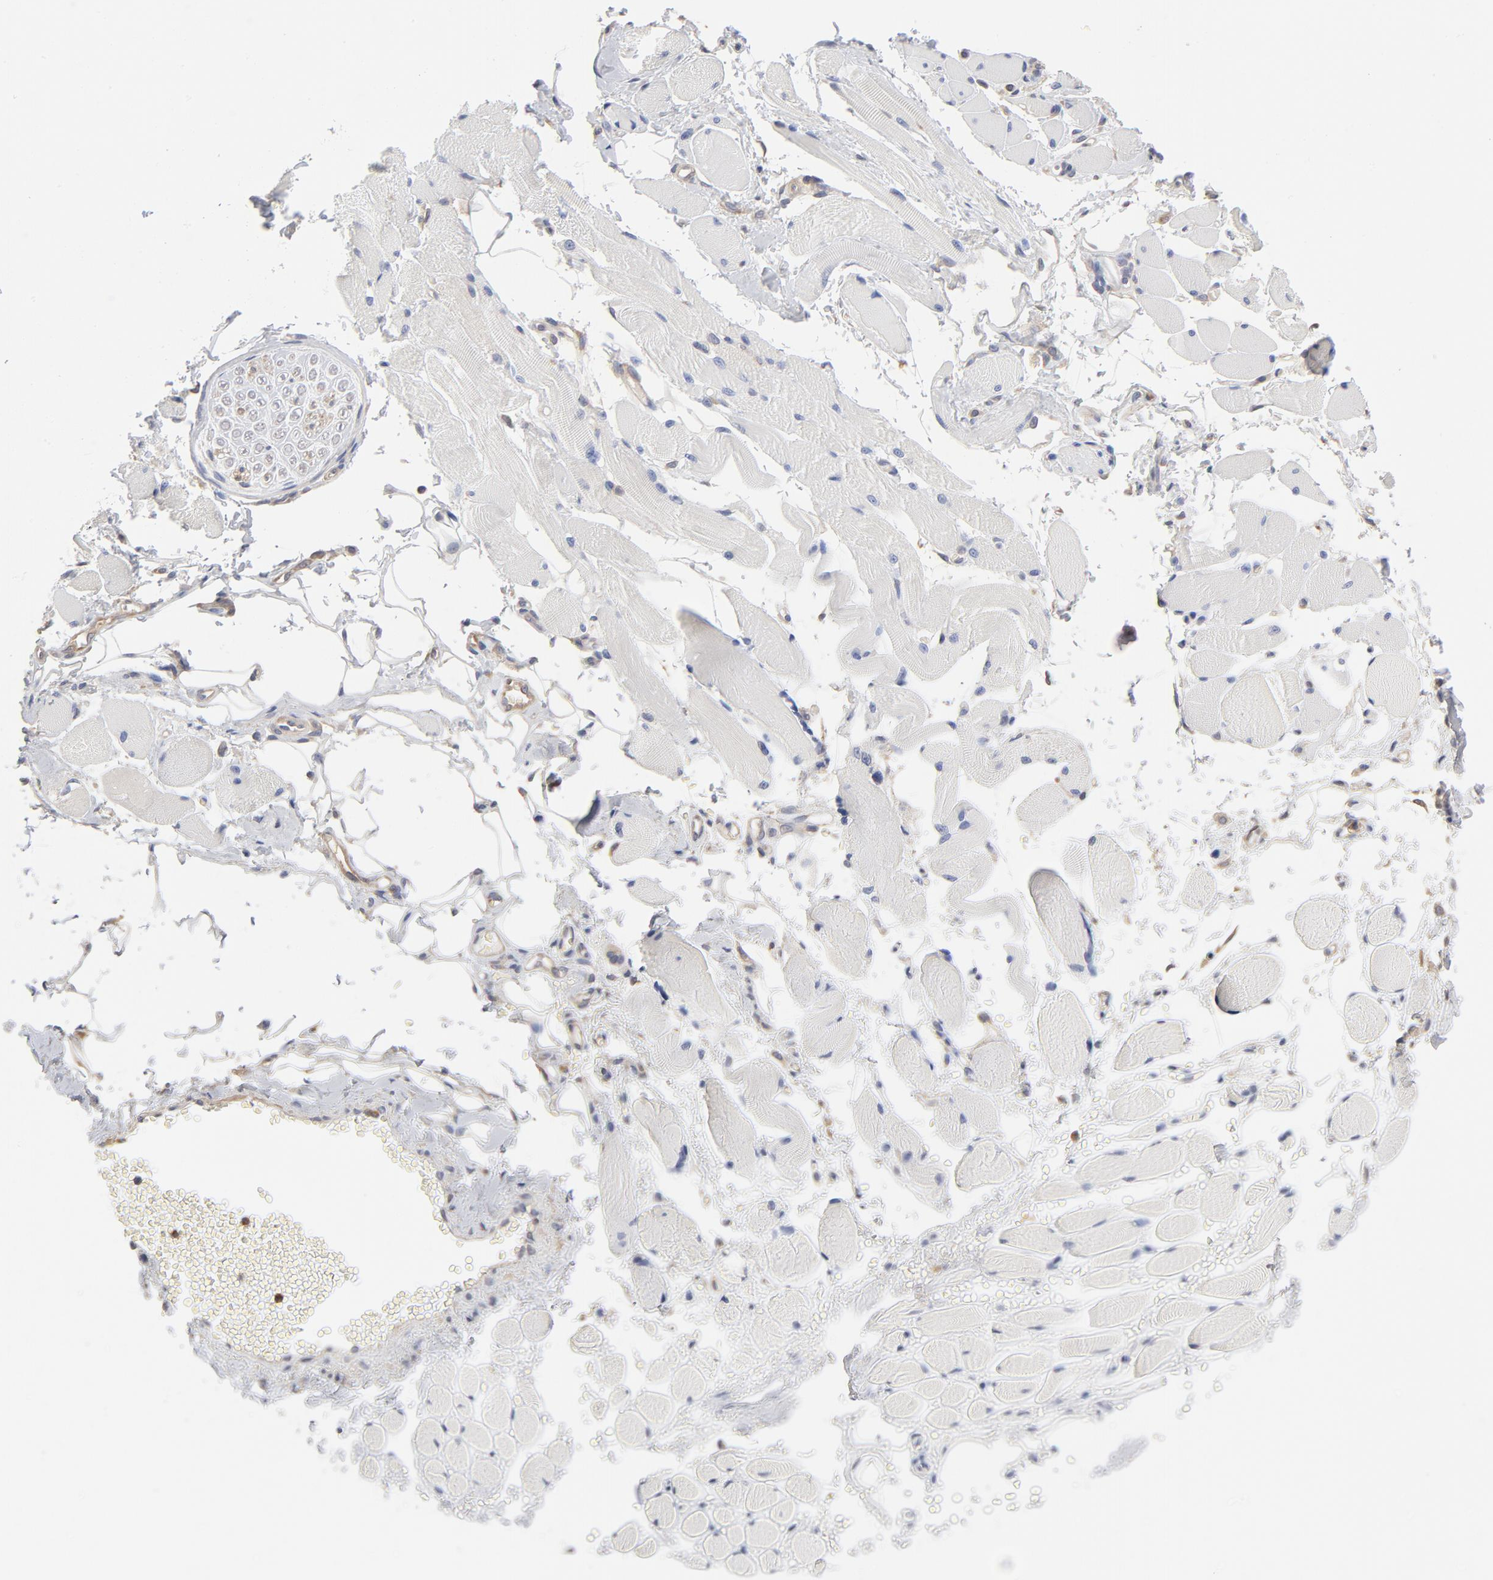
{"staining": {"intensity": "negative", "quantity": "none", "location": "none"}, "tissue": "adipose tissue", "cell_type": "Adipocytes", "image_type": "normal", "snomed": [{"axis": "morphology", "description": "Normal tissue, NOS"}, {"axis": "morphology", "description": "Squamous cell carcinoma, NOS"}, {"axis": "topography", "description": "Skeletal muscle"}, {"axis": "topography", "description": "Soft tissue"}, {"axis": "topography", "description": "Oral tissue"}], "caption": "Human adipose tissue stained for a protein using immunohistochemistry shows no expression in adipocytes.", "gene": "ASMTL", "patient": {"sex": "male", "age": 54}}